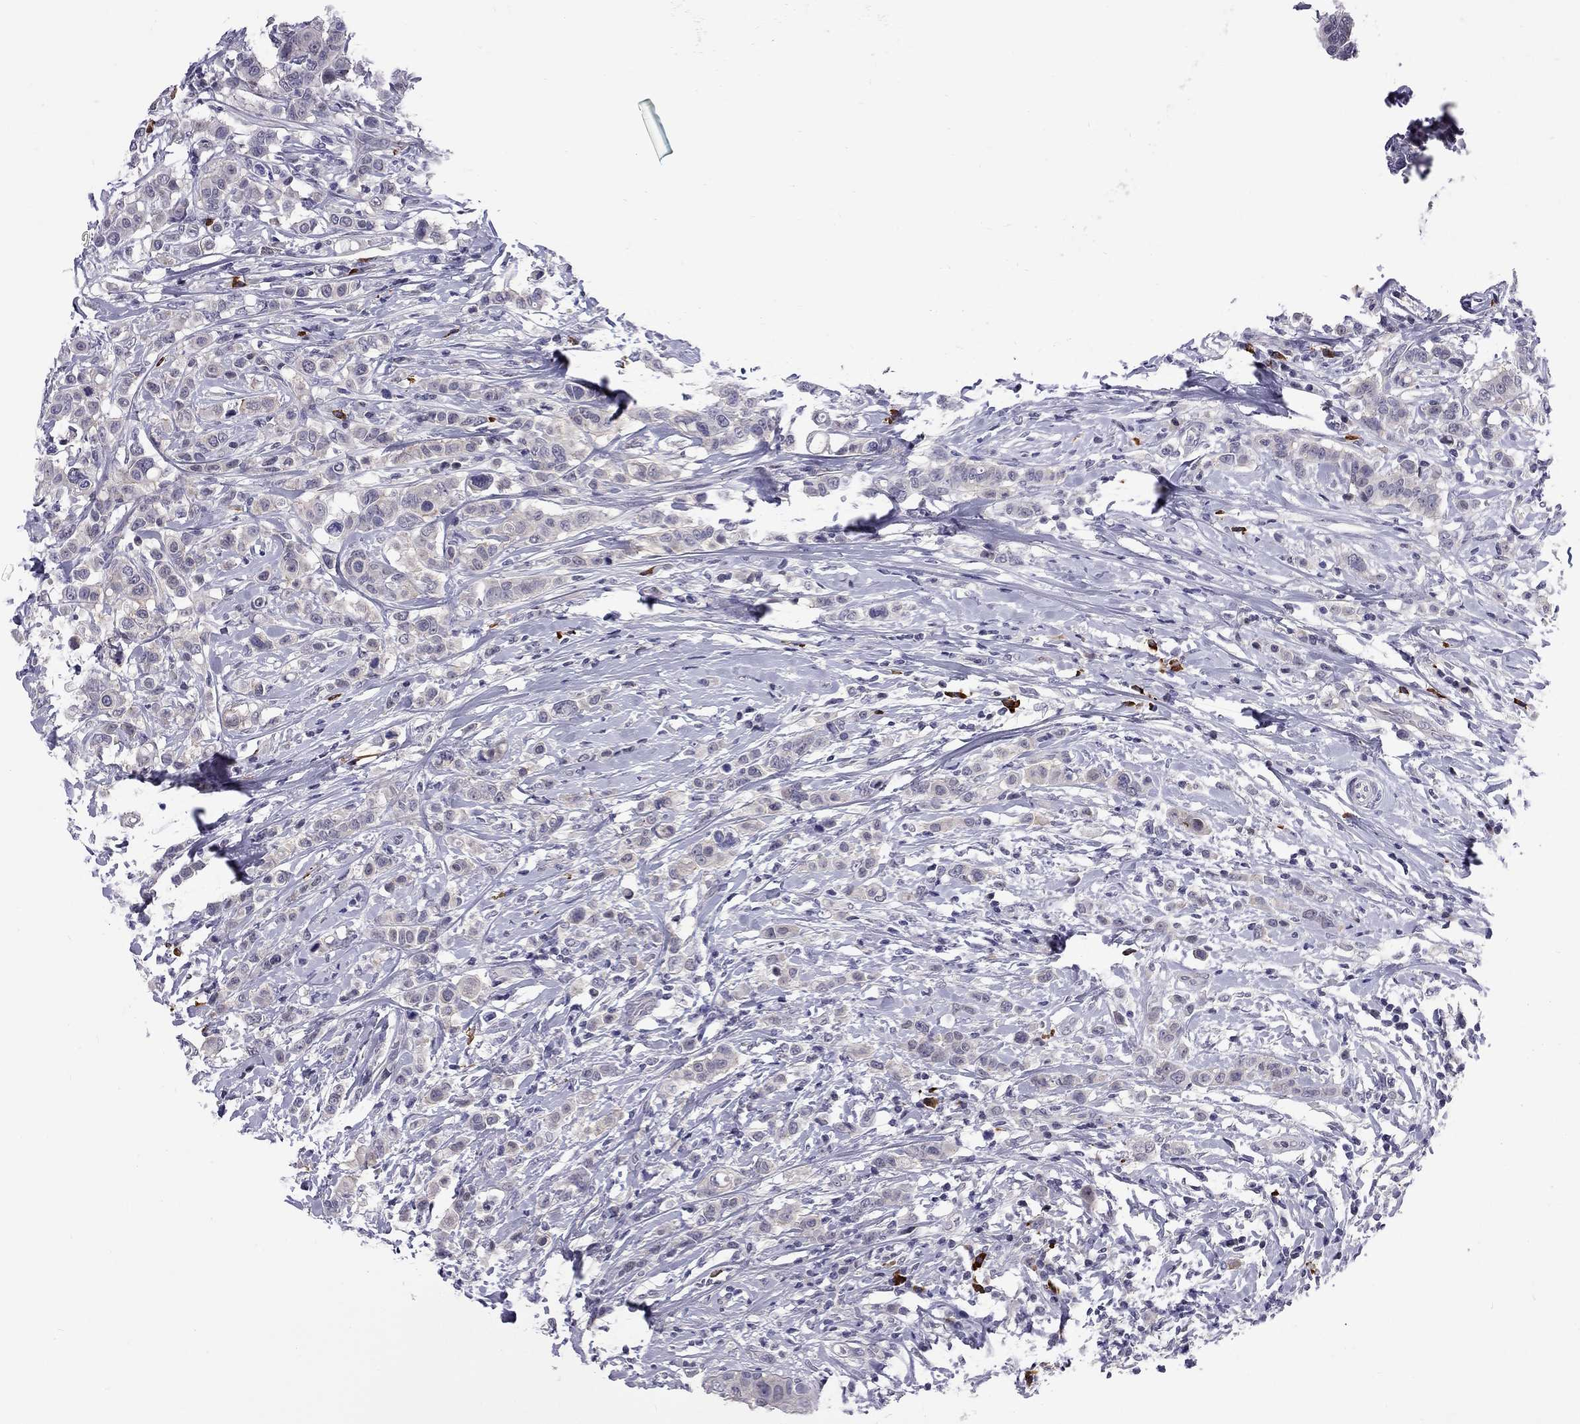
{"staining": {"intensity": "negative", "quantity": "none", "location": "none"}, "tissue": "breast cancer", "cell_type": "Tumor cells", "image_type": "cancer", "snomed": [{"axis": "morphology", "description": "Duct carcinoma"}, {"axis": "topography", "description": "Breast"}], "caption": "DAB immunohistochemical staining of human infiltrating ductal carcinoma (breast) shows no significant staining in tumor cells. (DAB (3,3'-diaminobenzidine) immunohistochemistry (IHC), high magnification).", "gene": "RTL9", "patient": {"sex": "female", "age": 27}}